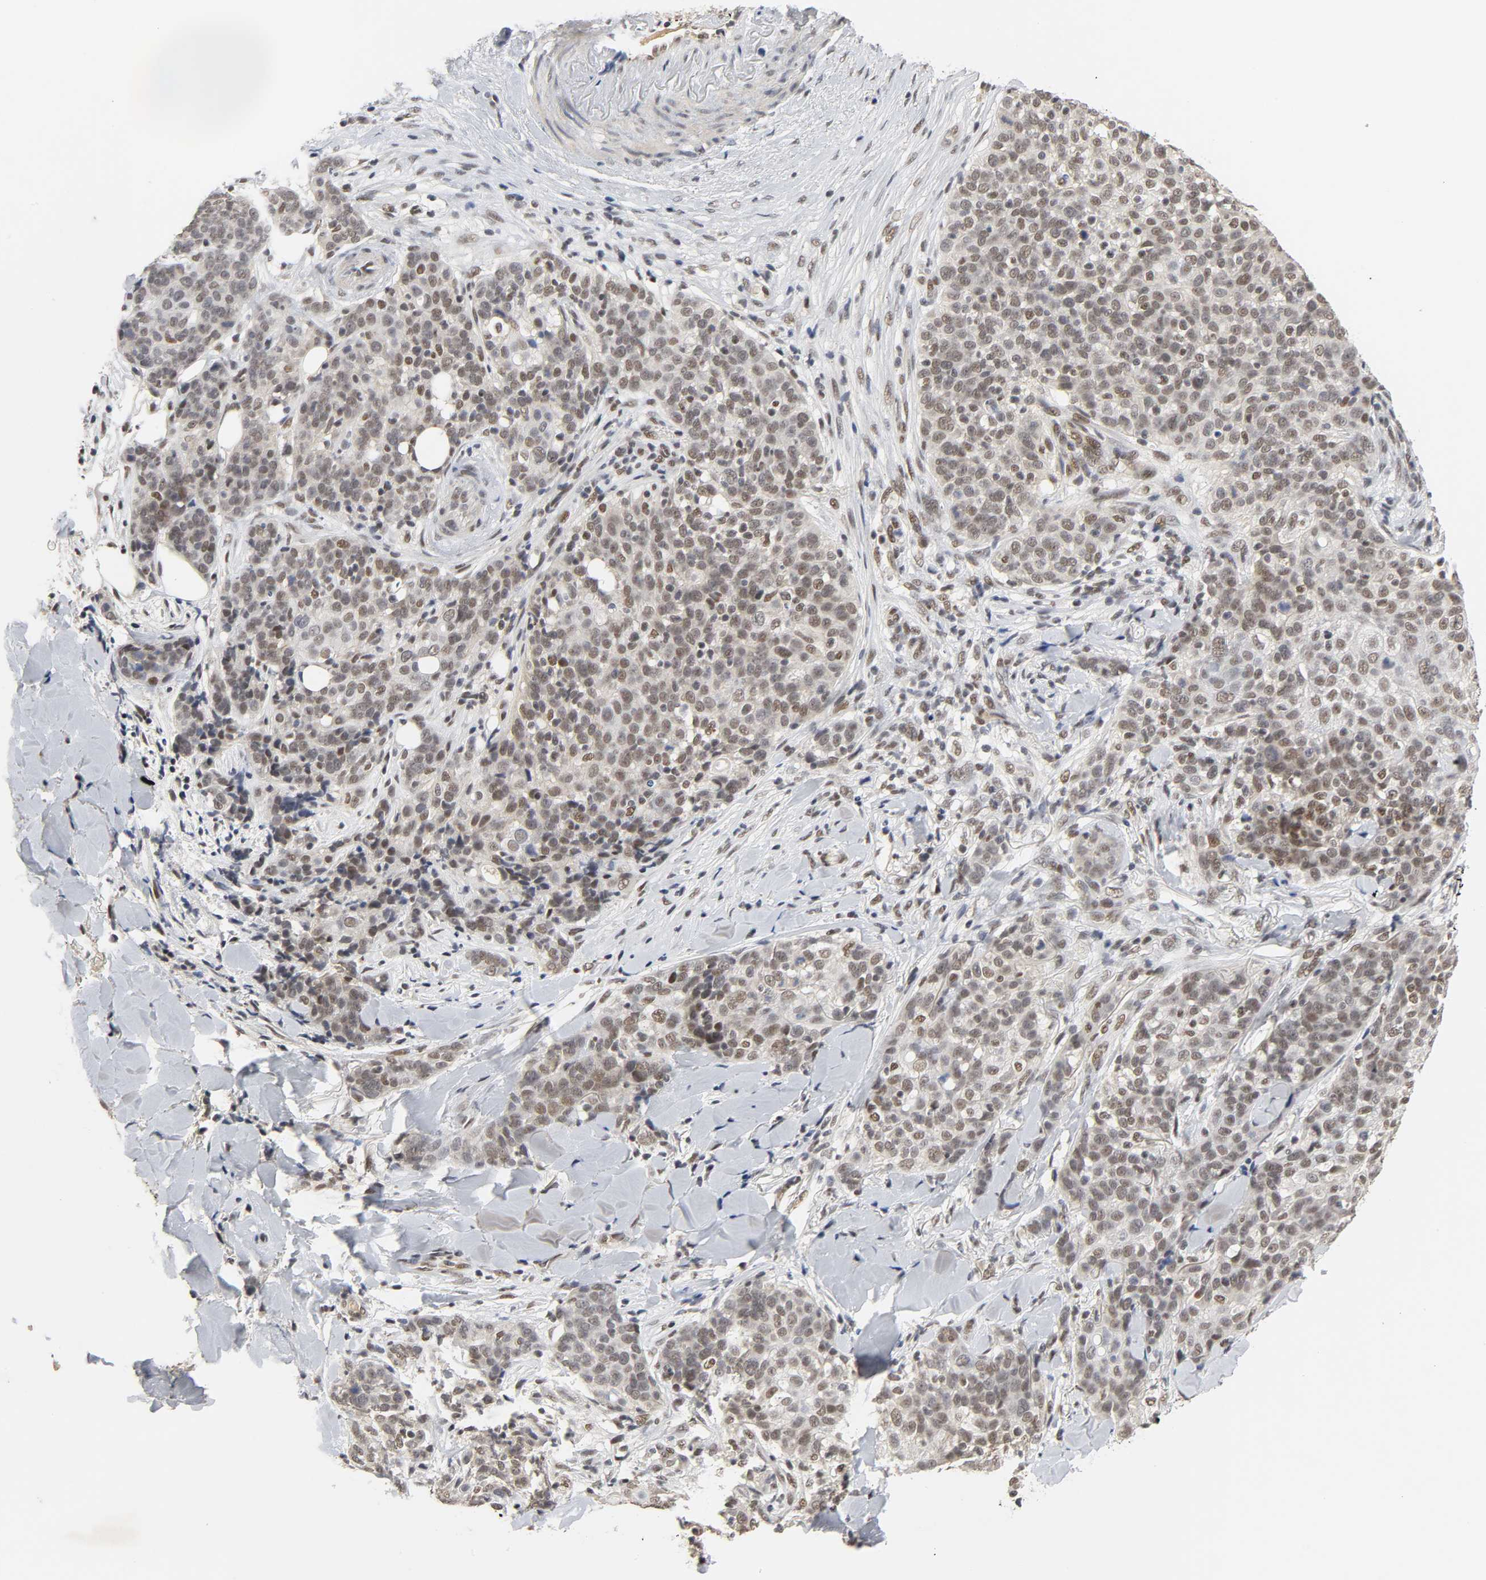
{"staining": {"intensity": "moderate", "quantity": ">75%", "location": "nuclear"}, "tissue": "skin cancer", "cell_type": "Tumor cells", "image_type": "cancer", "snomed": [{"axis": "morphology", "description": "Normal tissue, NOS"}, {"axis": "morphology", "description": "Squamous cell carcinoma, NOS"}, {"axis": "topography", "description": "Skin"}], "caption": "Tumor cells display moderate nuclear staining in approximately >75% of cells in squamous cell carcinoma (skin). The staining is performed using DAB brown chromogen to label protein expression. The nuclei are counter-stained blue using hematoxylin.", "gene": "NCOA6", "patient": {"sex": "female", "age": 83}}